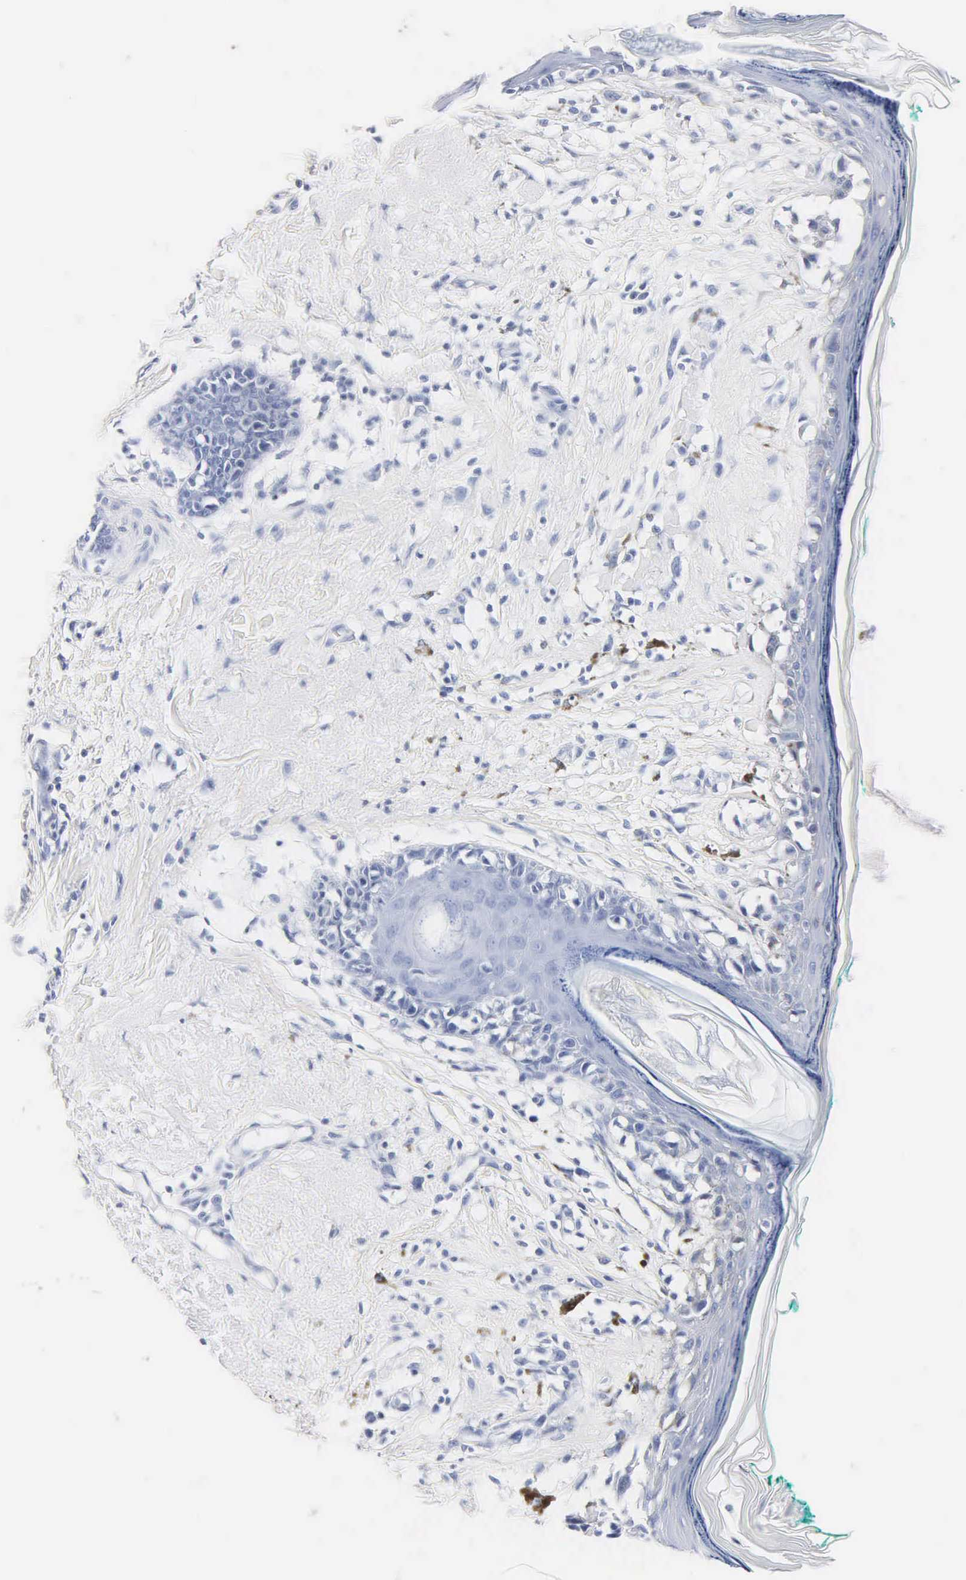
{"staining": {"intensity": "negative", "quantity": "none", "location": "none"}, "tissue": "melanoma", "cell_type": "Tumor cells", "image_type": "cancer", "snomed": [{"axis": "morphology", "description": "Malignant melanoma, NOS"}, {"axis": "topography", "description": "Skin"}], "caption": "Tumor cells show no significant protein staining in melanoma. (Brightfield microscopy of DAB immunohistochemistry at high magnification).", "gene": "MB", "patient": {"sex": "male", "age": 80}}